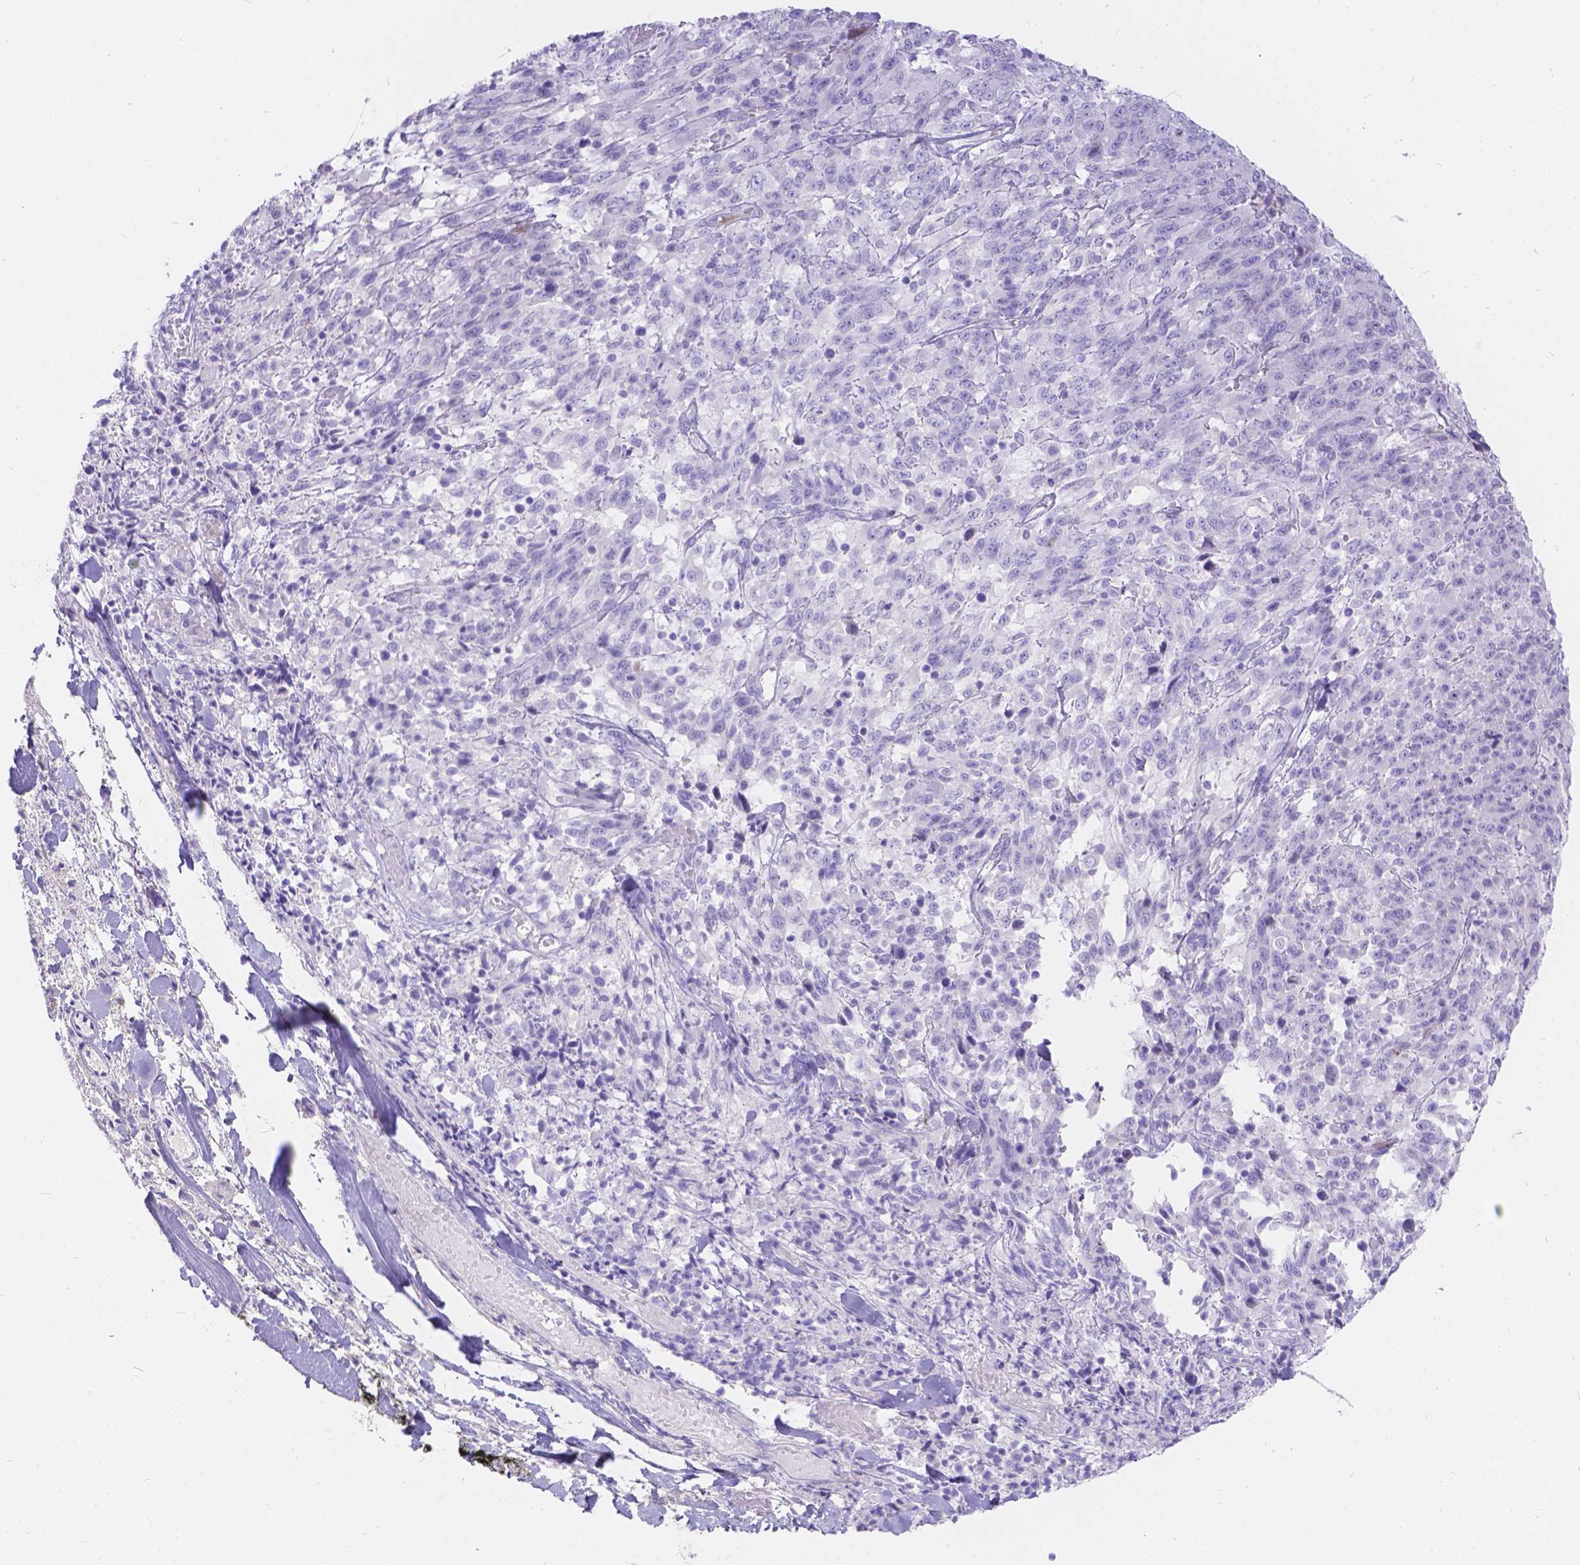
{"staining": {"intensity": "negative", "quantity": "none", "location": "none"}, "tissue": "melanoma", "cell_type": "Tumor cells", "image_type": "cancer", "snomed": [{"axis": "morphology", "description": "Malignant melanoma, NOS"}, {"axis": "topography", "description": "Skin"}], "caption": "DAB (3,3'-diaminobenzidine) immunohistochemical staining of malignant melanoma demonstrates no significant staining in tumor cells.", "gene": "KLHL10", "patient": {"sex": "female", "age": 91}}